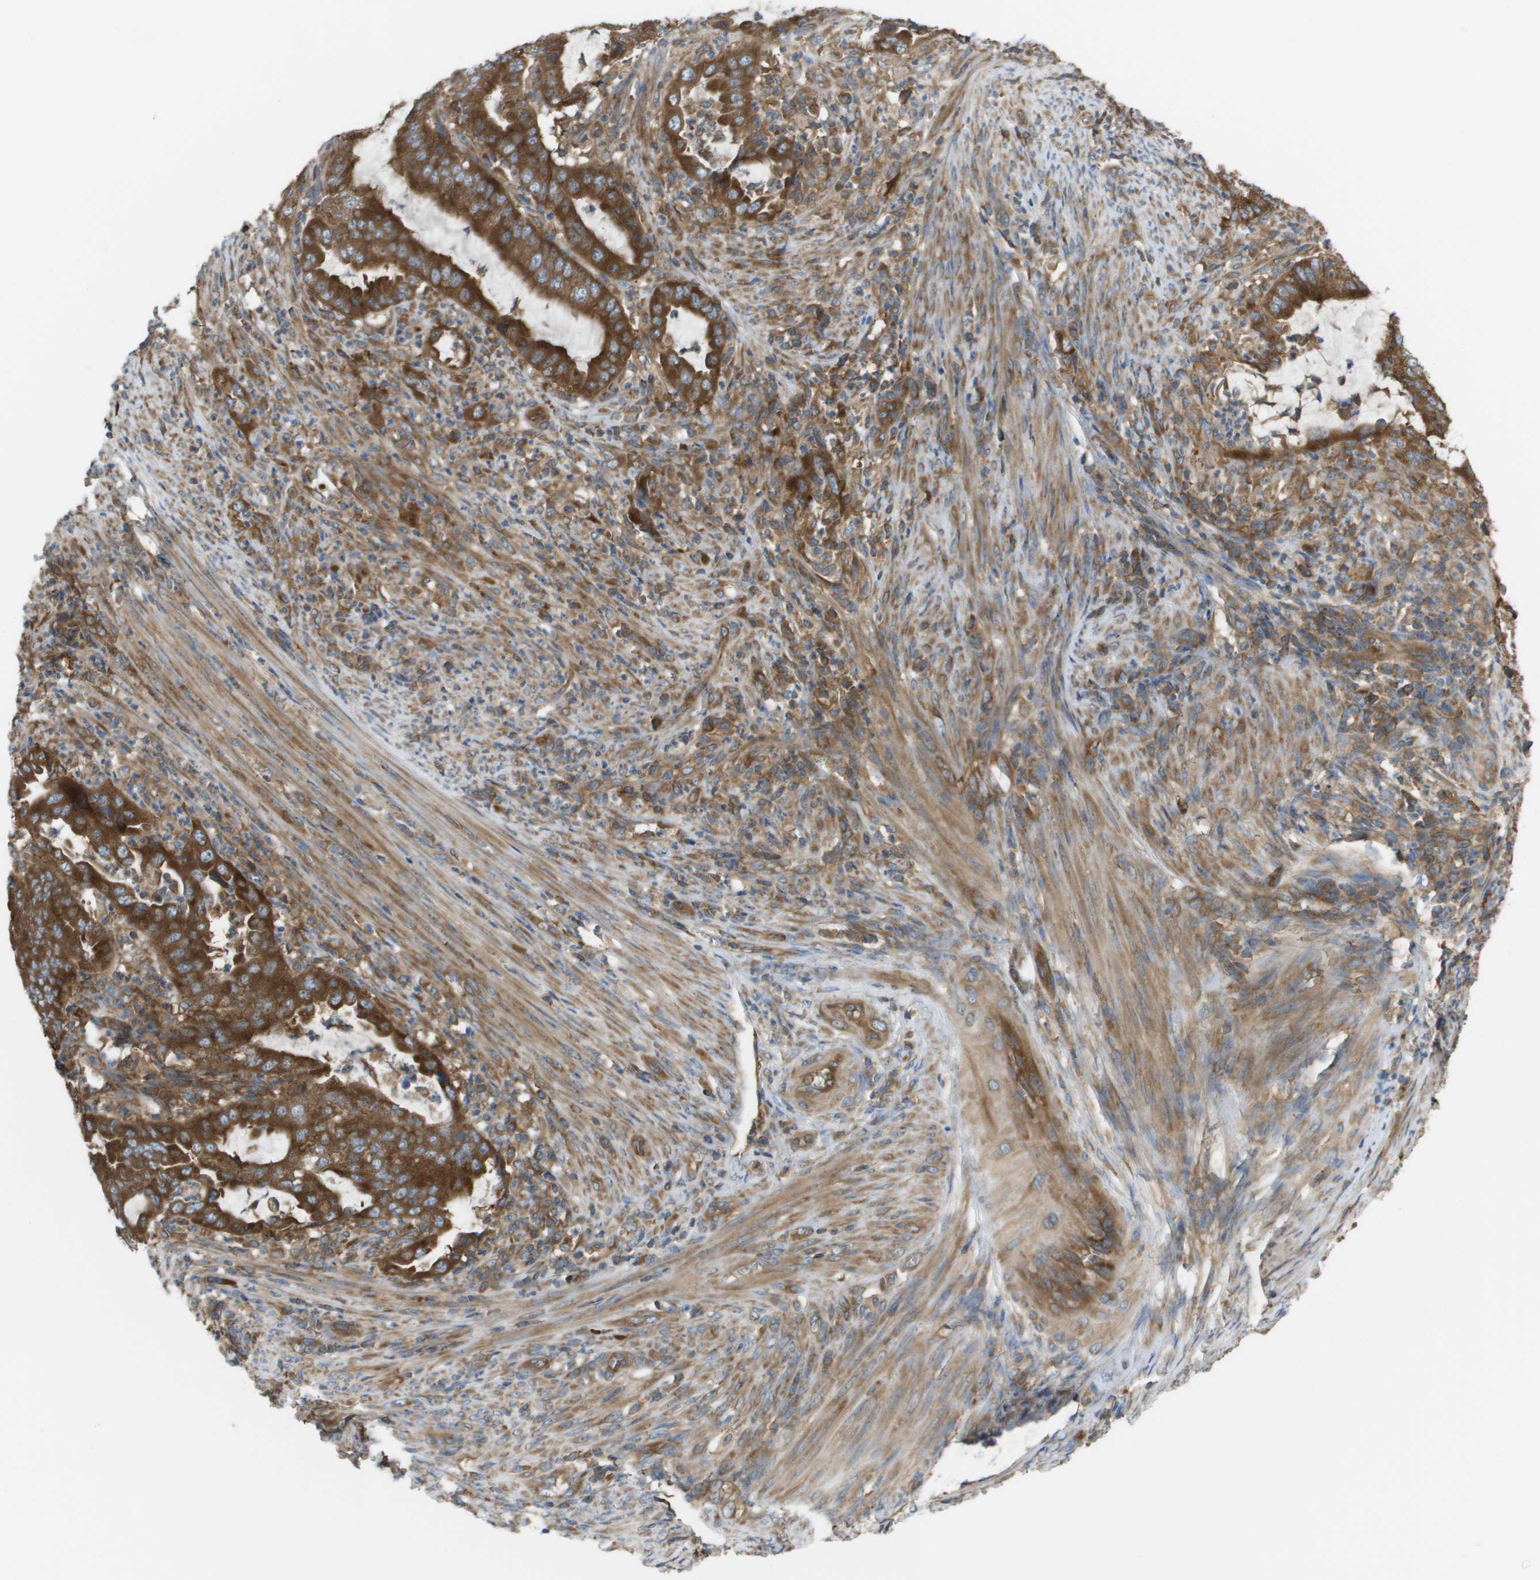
{"staining": {"intensity": "strong", "quantity": ">75%", "location": "cytoplasmic/membranous"}, "tissue": "endometrial cancer", "cell_type": "Tumor cells", "image_type": "cancer", "snomed": [{"axis": "morphology", "description": "Adenocarcinoma, NOS"}, {"axis": "topography", "description": "Endometrium"}], "caption": "A micrograph of human endometrial cancer (adenocarcinoma) stained for a protein shows strong cytoplasmic/membranous brown staining in tumor cells.", "gene": "EIF4G2", "patient": {"sex": "female", "age": 70}}